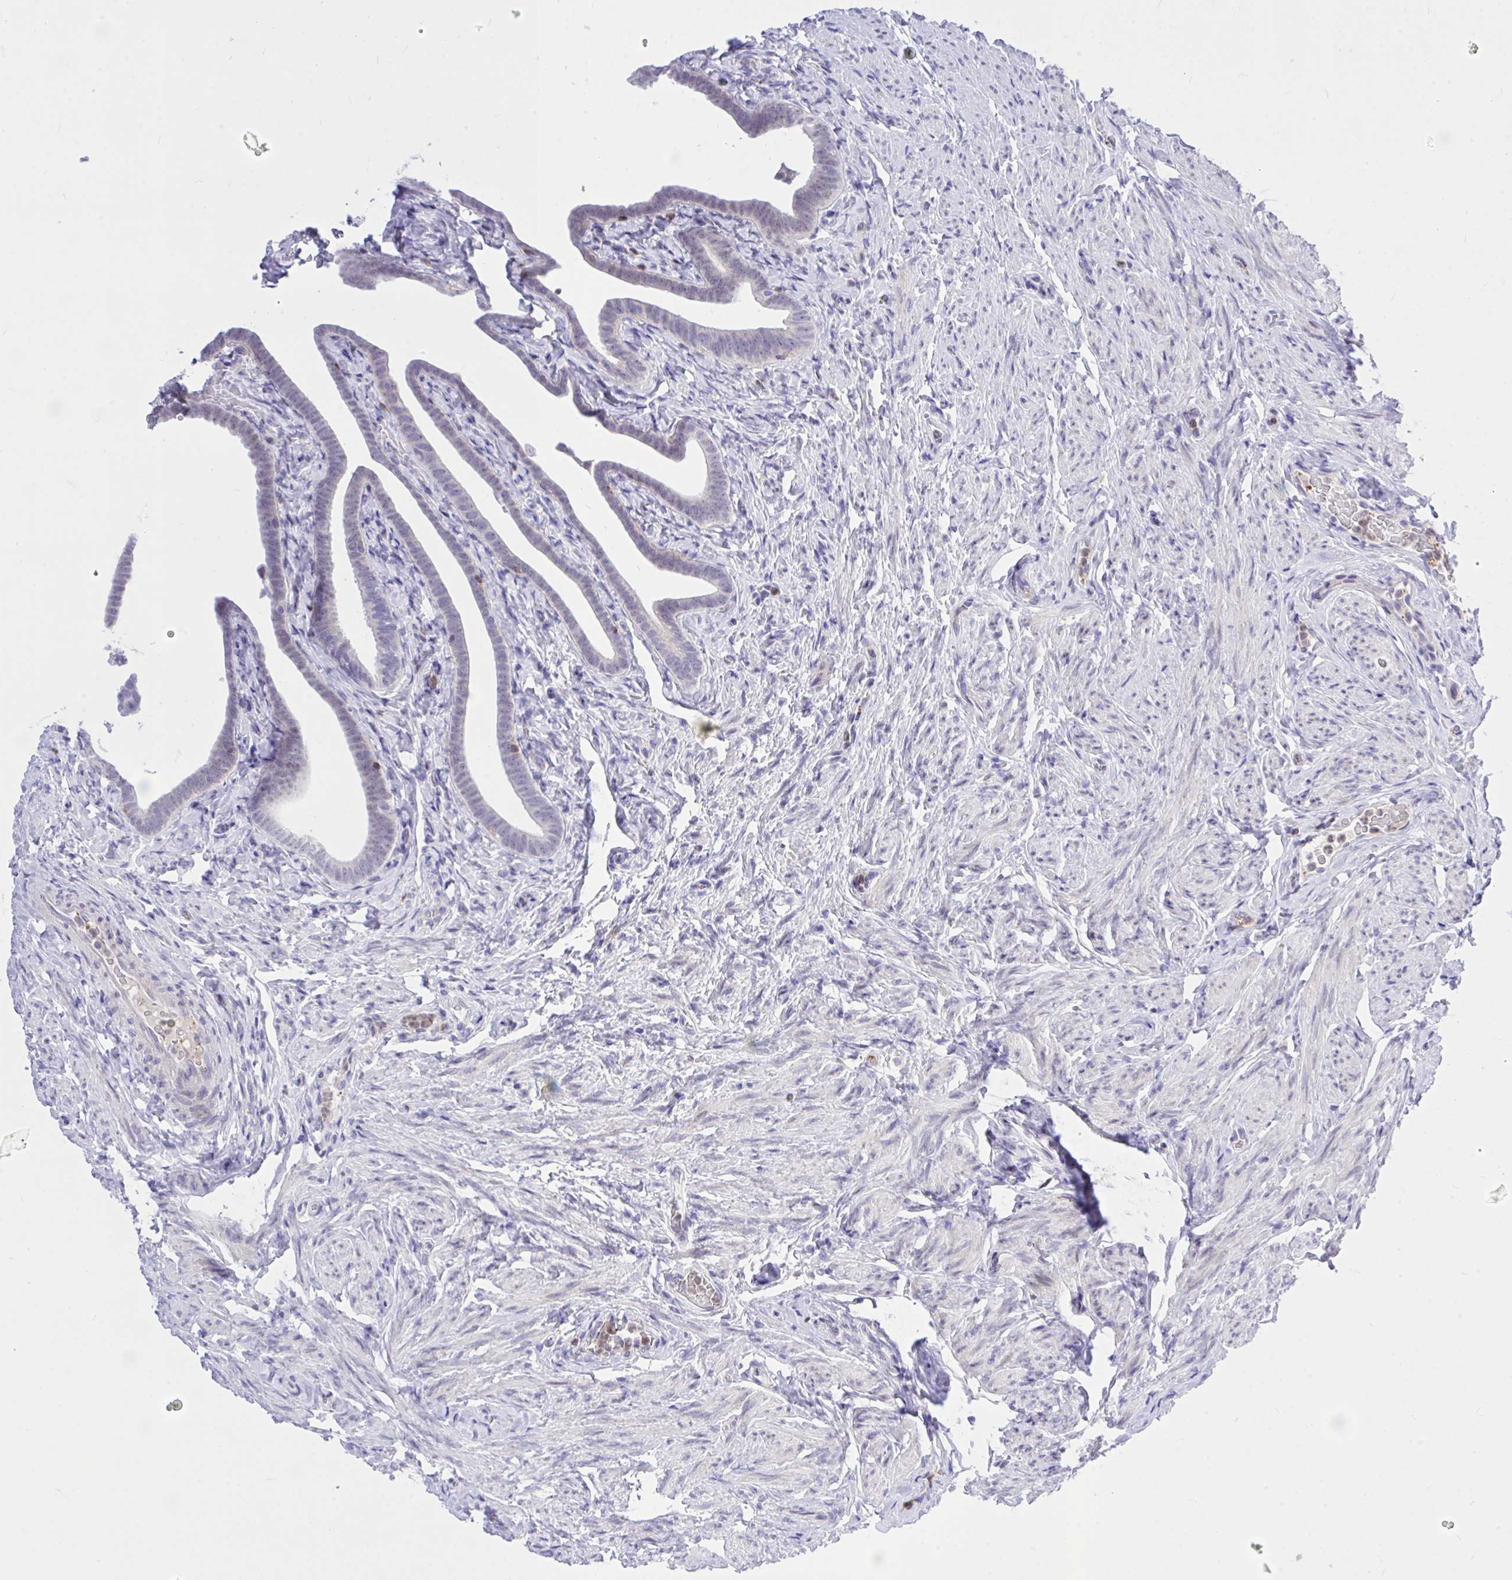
{"staining": {"intensity": "negative", "quantity": "none", "location": "none"}, "tissue": "fallopian tube", "cell_type": "Glandular cells", "image_type": "normal", "snomed": [{"axis": "morphology", "description": "Normal tissue, NOS"}, {"axis": "topography", "description": "Fallopian tube"}], "caption": "IHC micrograph of unremarkable human fallopian tube stained for a protein (brown), which displays no positivity in glandular cells.", "gene": "CXCL8", "patient": {"sex": "female", "age": 69}}